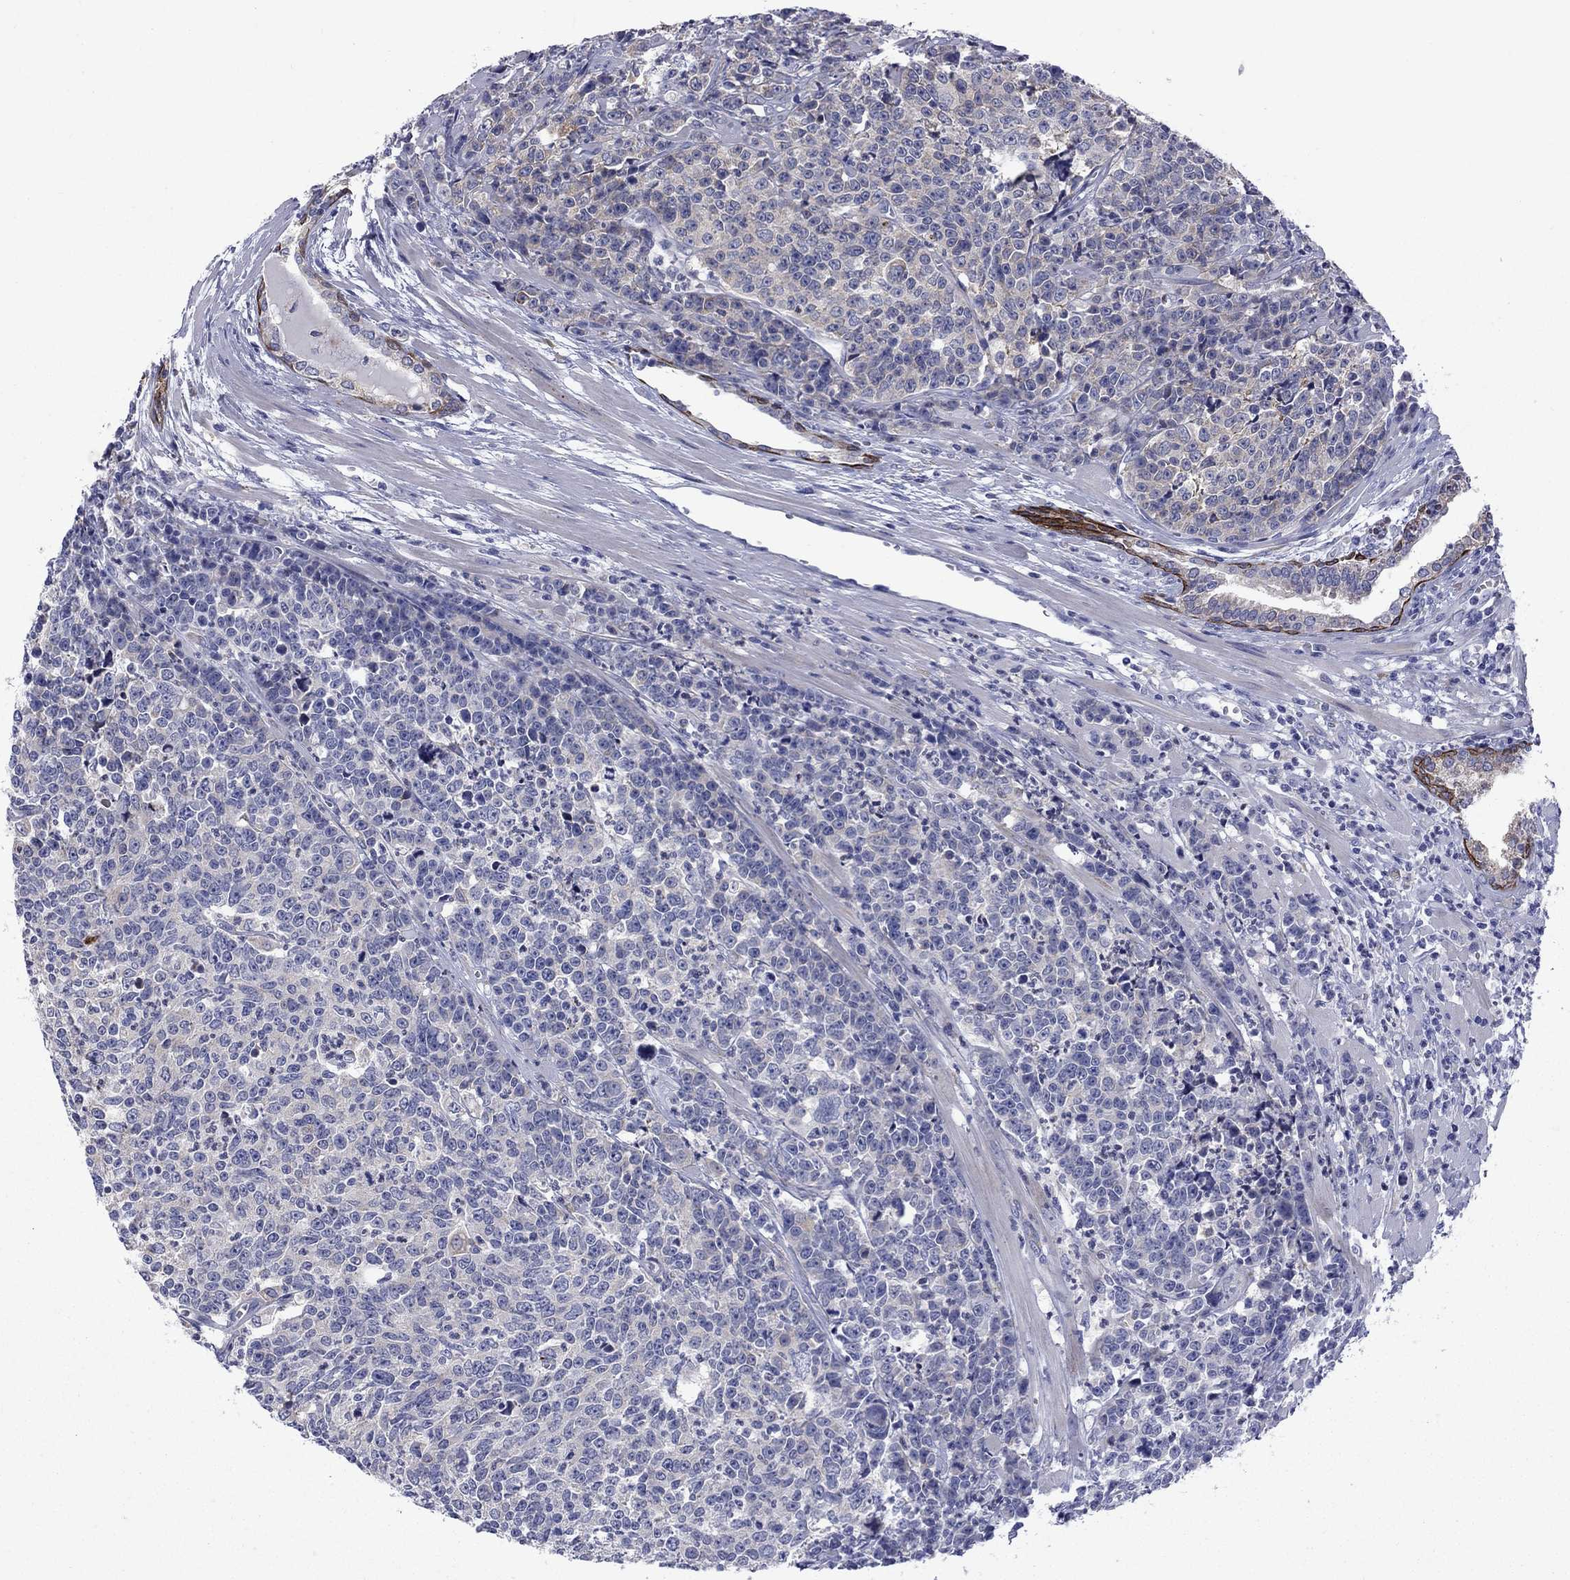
{"staining": {"intensity": "strong", "quantity": "<25%", "location": "cytoplasmic/membranous,nuclear"}, "tissue": "prostate cancer", "cell_type": "Tumor cells", "image_type": "cancer", "snomed": [{"axis": "morphology", "description": "Adenocarcinoma, NOS"}, {"axis": "topography", "description": "Prostate"}], "caption": "Prostate cancer (adenocarcinoma) was stained to show a protein in brown. There is medium levels of strong cytoplasmic/membranous and nuclear positivity in about <25% of tumor cells. The staining was performed using DAB to visualize the protein expression in brown, while the nuclei were stained in blue with hematoxylin (Magnification: 20x).", "gene": "TMPRSS11A", "patient": {"sex": "male", "age": 67}}